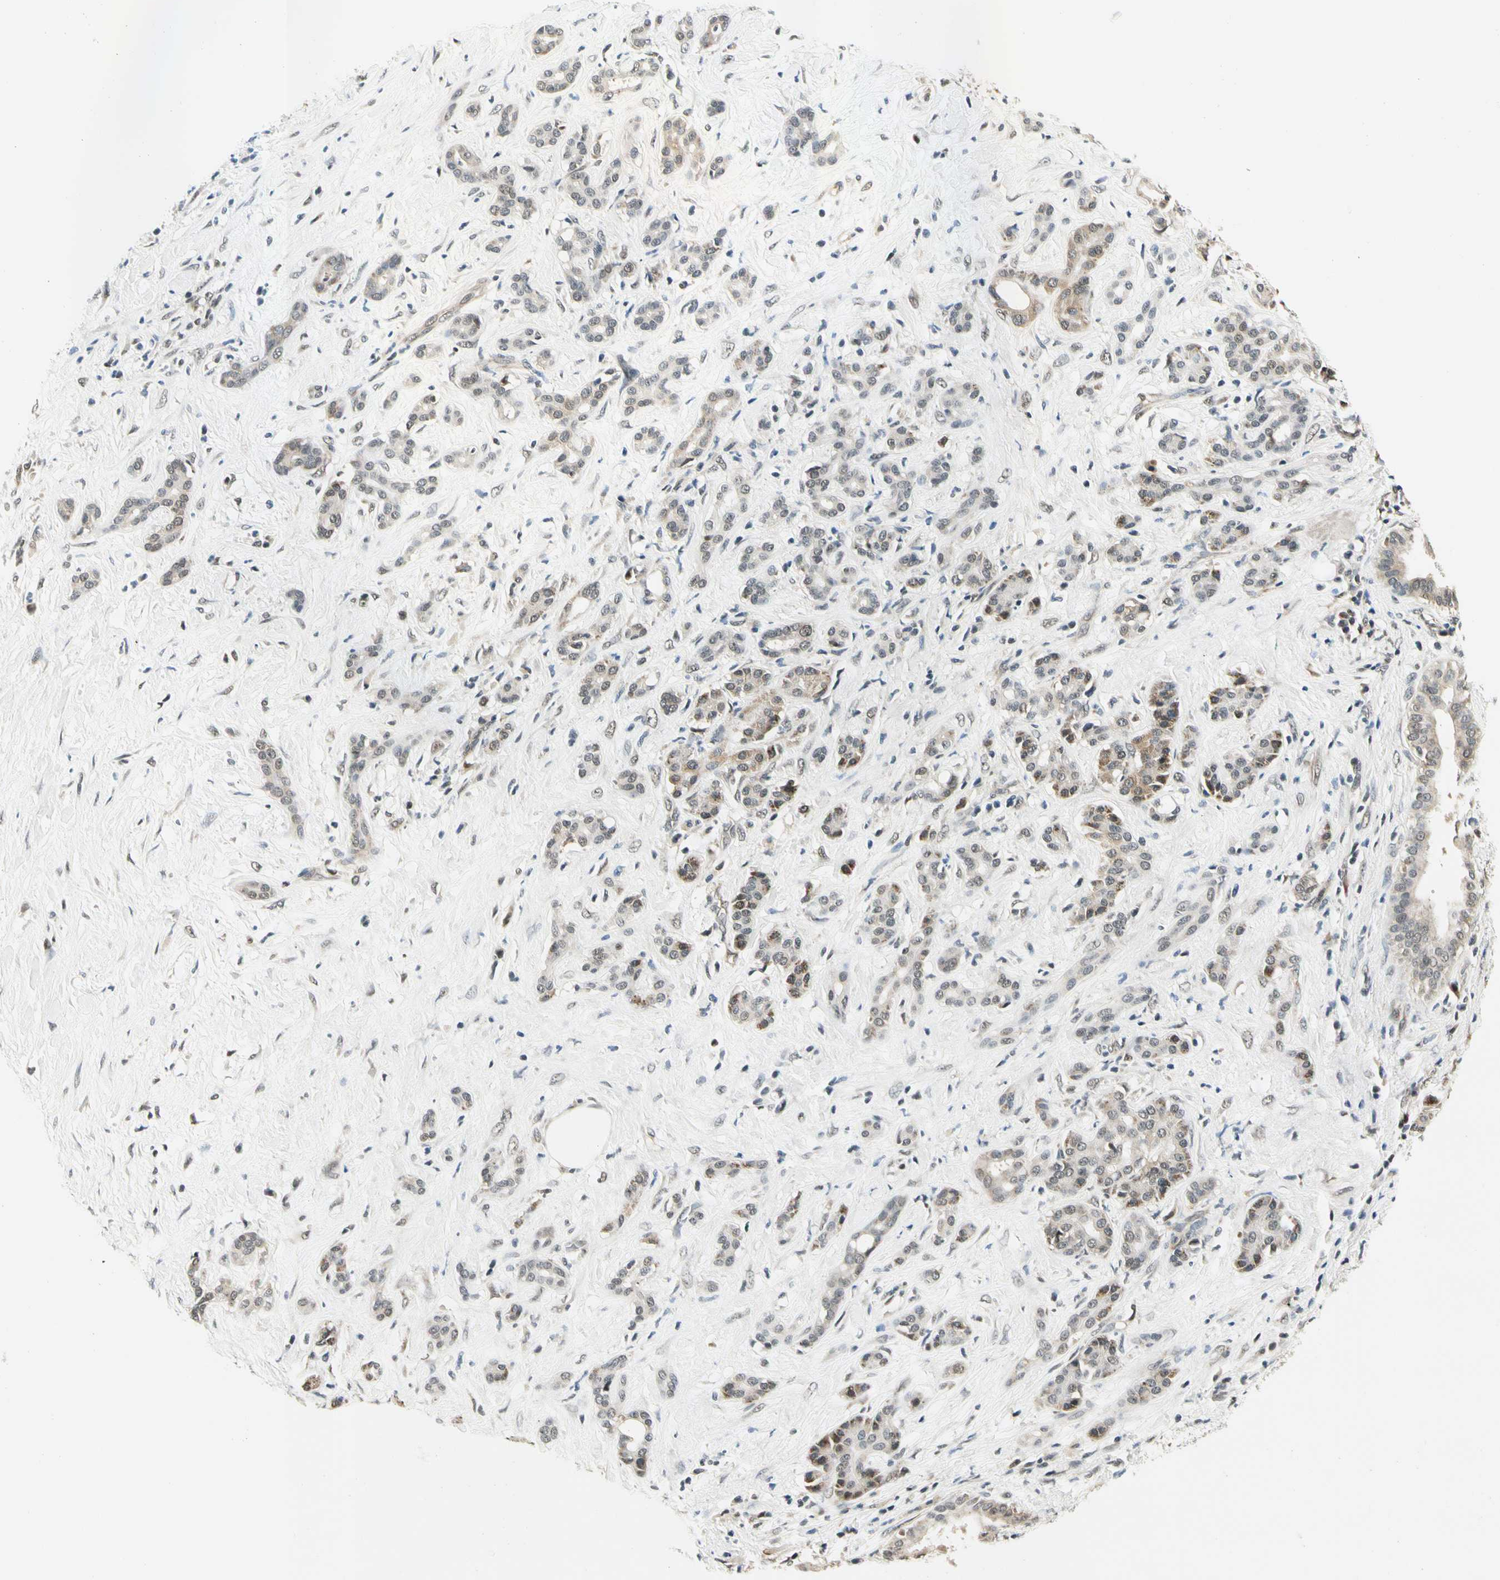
{"staining": {"intensity": "weak", "quantity": "25%-75%", "location": "cytoplasmic/membranous"}, "tissue": "pancreatic cancer", "cell_type": "Tumor cells", "image_type": "cancer", "snomed": [{"axis": "morphology", "description": "Adenocarcinoma, NOS"}, {"axis": "topography", "description": "Pancreas"}], "caption": "Immunohistochemical staining of pancreatic cancer (adenocarcinoma) demonstrates low levels of weak cytoplasmic/membranous expression in about 25%-75% of tumor cells.", "gene": "PDK2", "patient": {"sex": "male", "age": 41}}